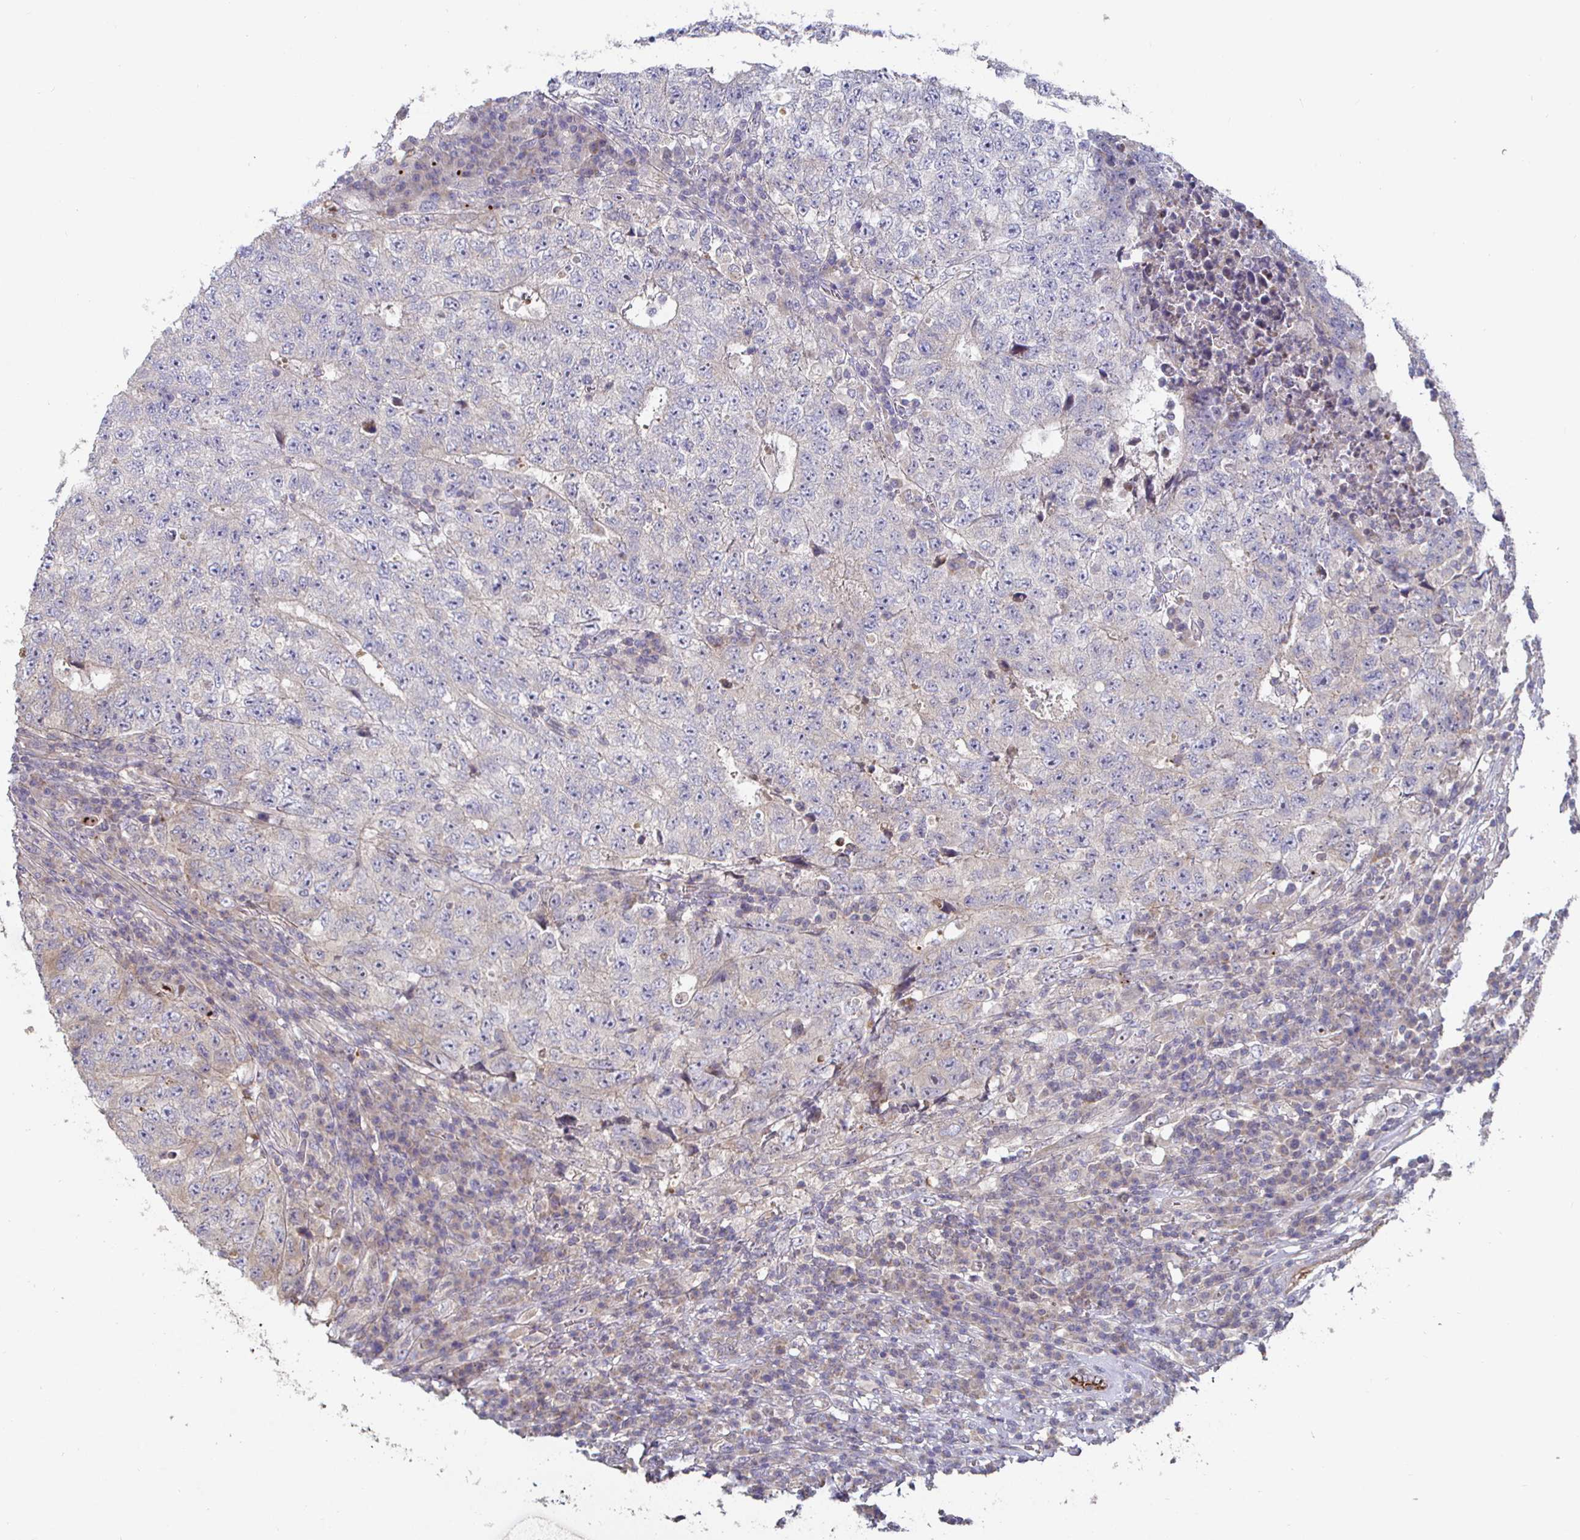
{"staining": {"intensity": "weak", "quantity": "<25%", "location": "cytoplasmic/membranous"}, "tissue": "testis cancer", "cell_type": "Tumor cells", "image_type": "cancer", "snomed": [{"axis": "morphology", "description": "Necrosis, NOS"}, {"axis": "morphology", "description": "Carcinoma, Embryonal, NOS"}, {"axis": "topography", "description": "Testis"}], "caption": "Immunohistochemistry (IHC) histopathology image of testis embryonal carcinoma stained for a protein (brown), which exhibits no staining in tumor cells. (Brightfield microscopy of DAB (3,3'-diaminobenzidine) IHC at high magnification).", "gene": "NRSN1", "patient": {"sex": "male", "age": 19}}